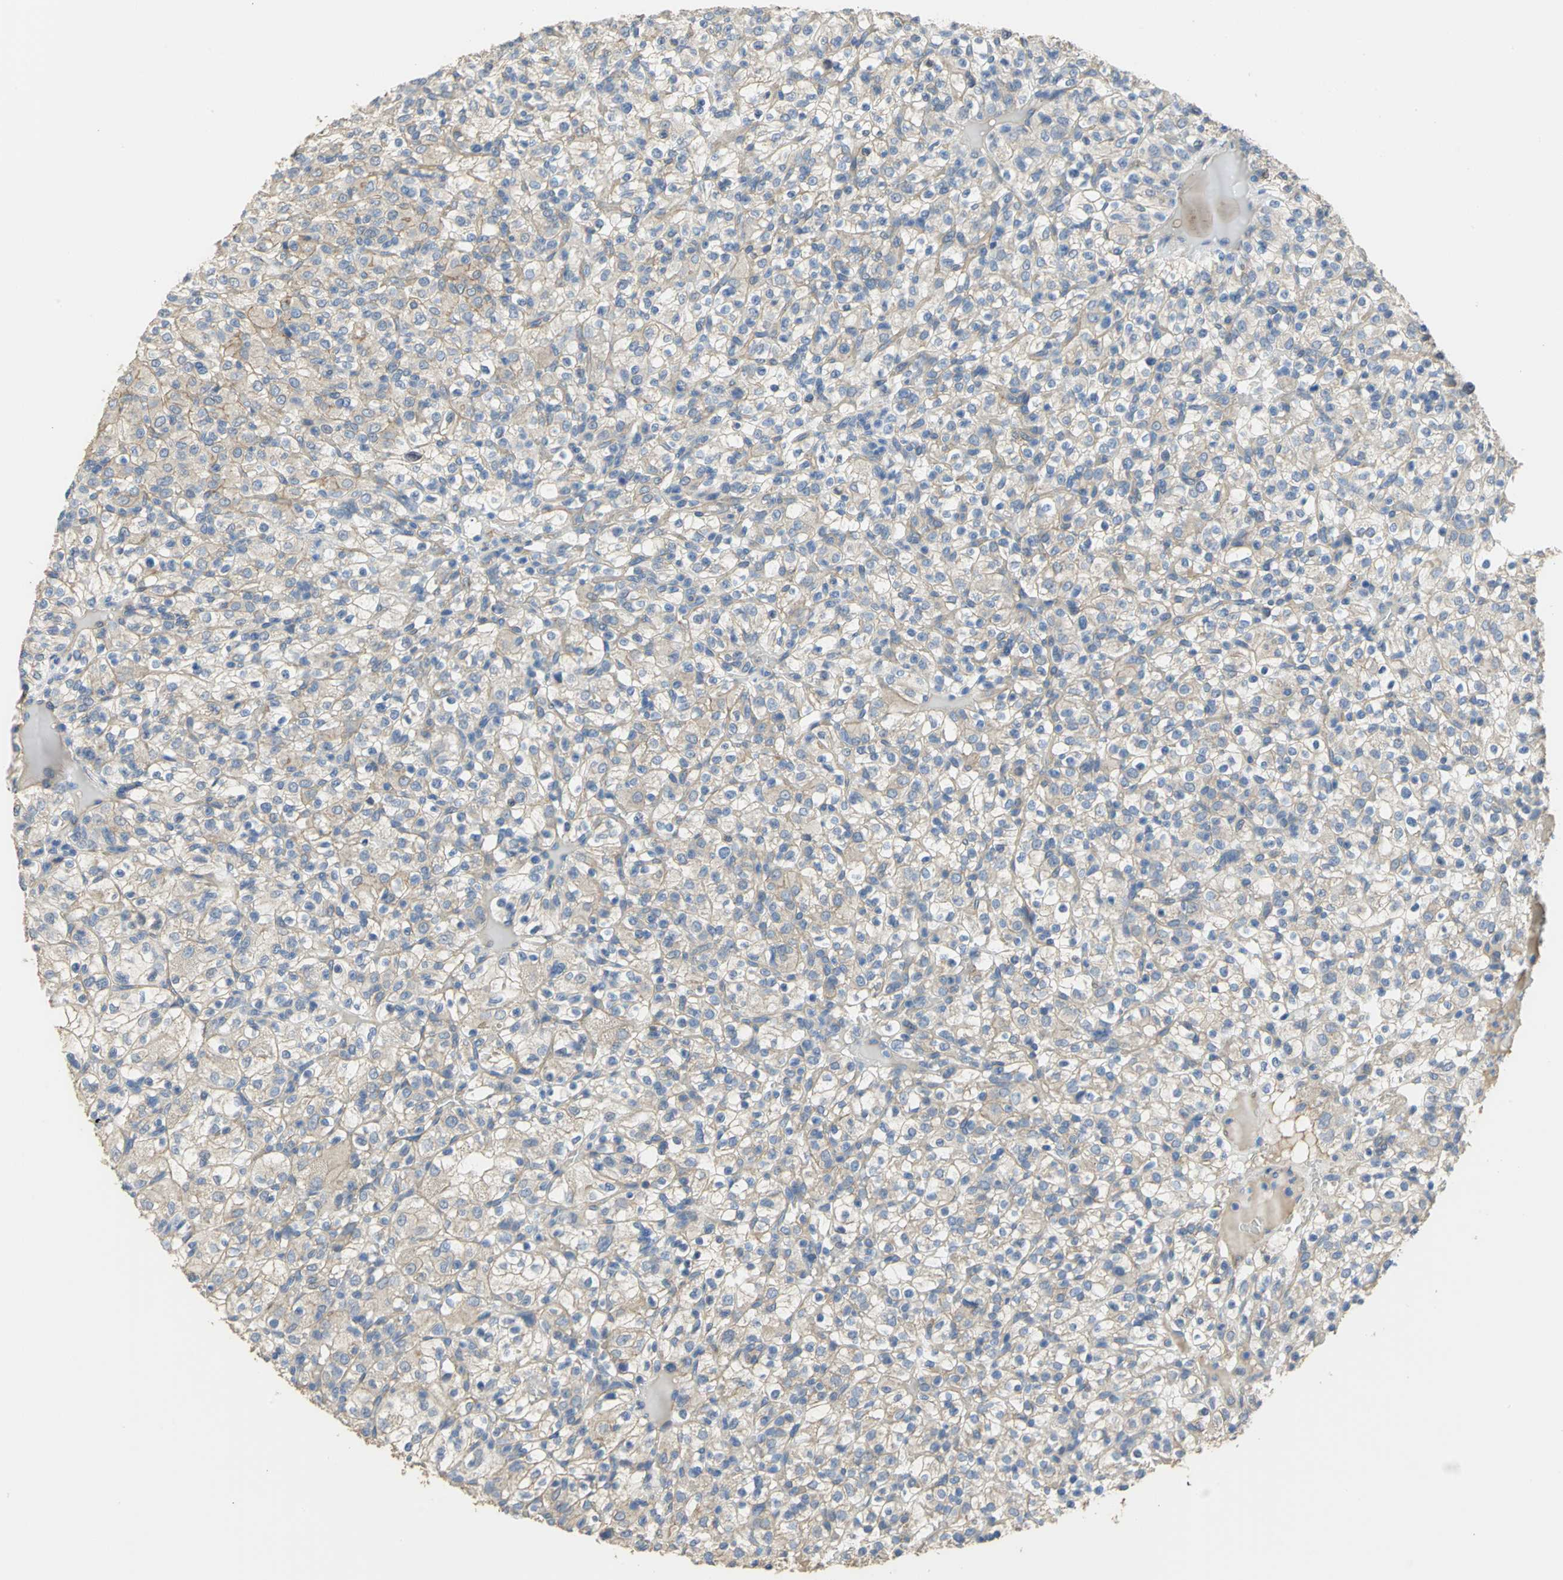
{"staining": {"intensity": "negative", "quantity": "none", "location": "none"}, "tissue": "renal cancer", "cell_type": "Tumor cells", "image_type": "cancer", "snomed": [{"axis": "morphology", "description": "Normal tissue, NOS"}, {"axis": "morphology", "description": "Adenocarcinoma, NOS"}, {"axis": "topography", "description": "Kidney"}], "caption": "This is a image of immunohistochemistry (IHC) staining of renal cancer, which shows no expression in tumor cells.", "gene": "HTR1F", "patient": {"sex": "female", "age": 72}}